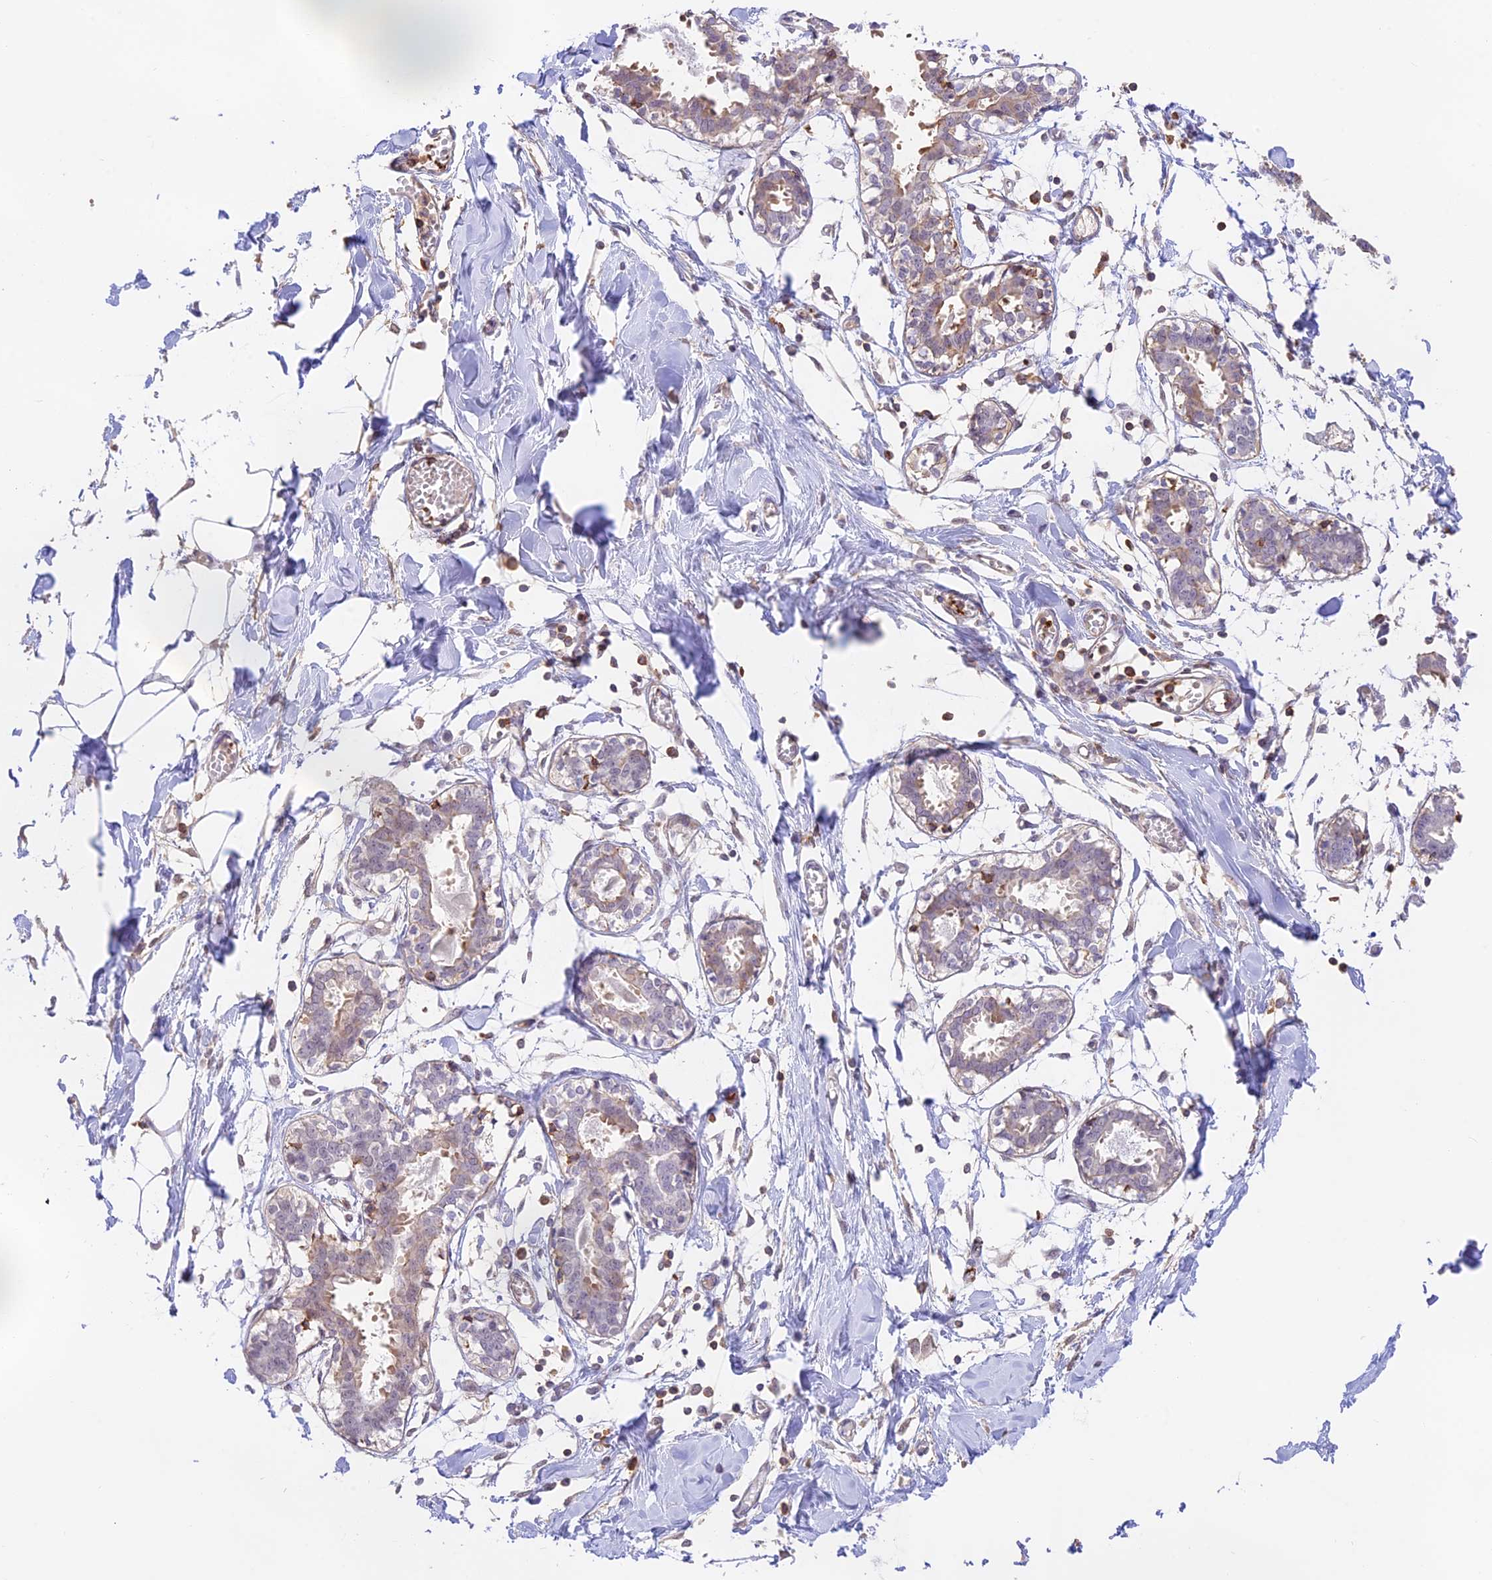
{"staining": {"intensity": "negative", "quantity": "none", "location": "none"}, "tissue": "breast", "cell_type": "Adipocytes", "image_type": "normal", "snomed": [{"axis": "morphology", "description": "Normal tissue, NOS"}, {"axis": "topography", "description": "Breast"}], "caption": "IHC image of normal breast stained for a protein (brown), which exhibits no positivity in adipocytes.", "gene": "DENND1C", "patient": {"sex": "female", "age": 27}}